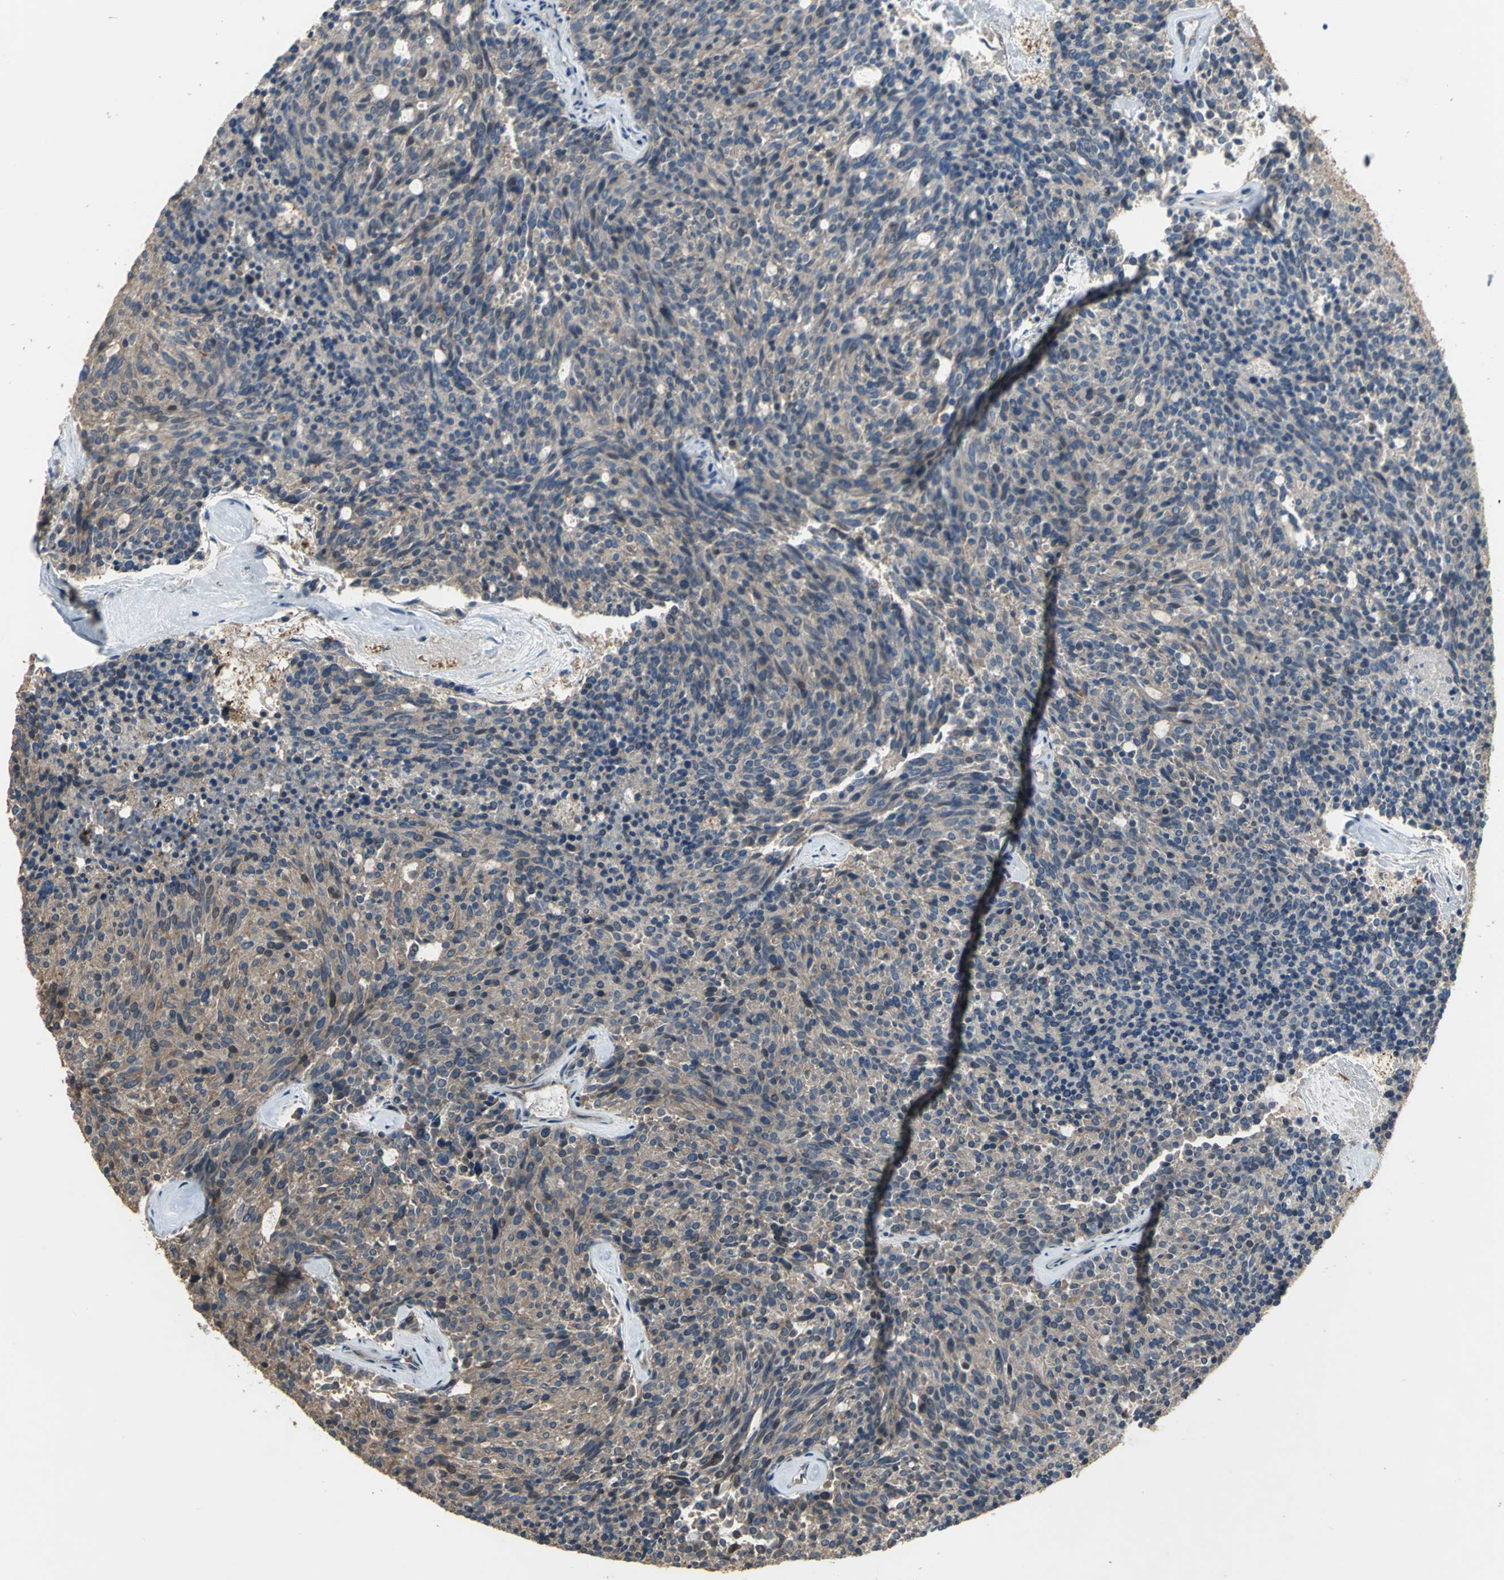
{"staining": {"intensity": "weak", "quantity": ">75%", "location": "cytoplasmic/membranous"}, "tissue": "carcinoid", "cell_type": "Tumor cells", "image_type": "cancer", "snomed": [{"axis": "morphology", "description": "Carcinoid, malignant, NOS"}, {"axis": "topography", "description": "Pancreas"}], "caption": "There is low levels of weak cytoplasmic/membranous staining in tumor cells of carcinoid (malignant), as demonstrated by immunohistochemical staining (brown color).", "gene": "MET", "patient": {"sex": "female", "age": 54}}